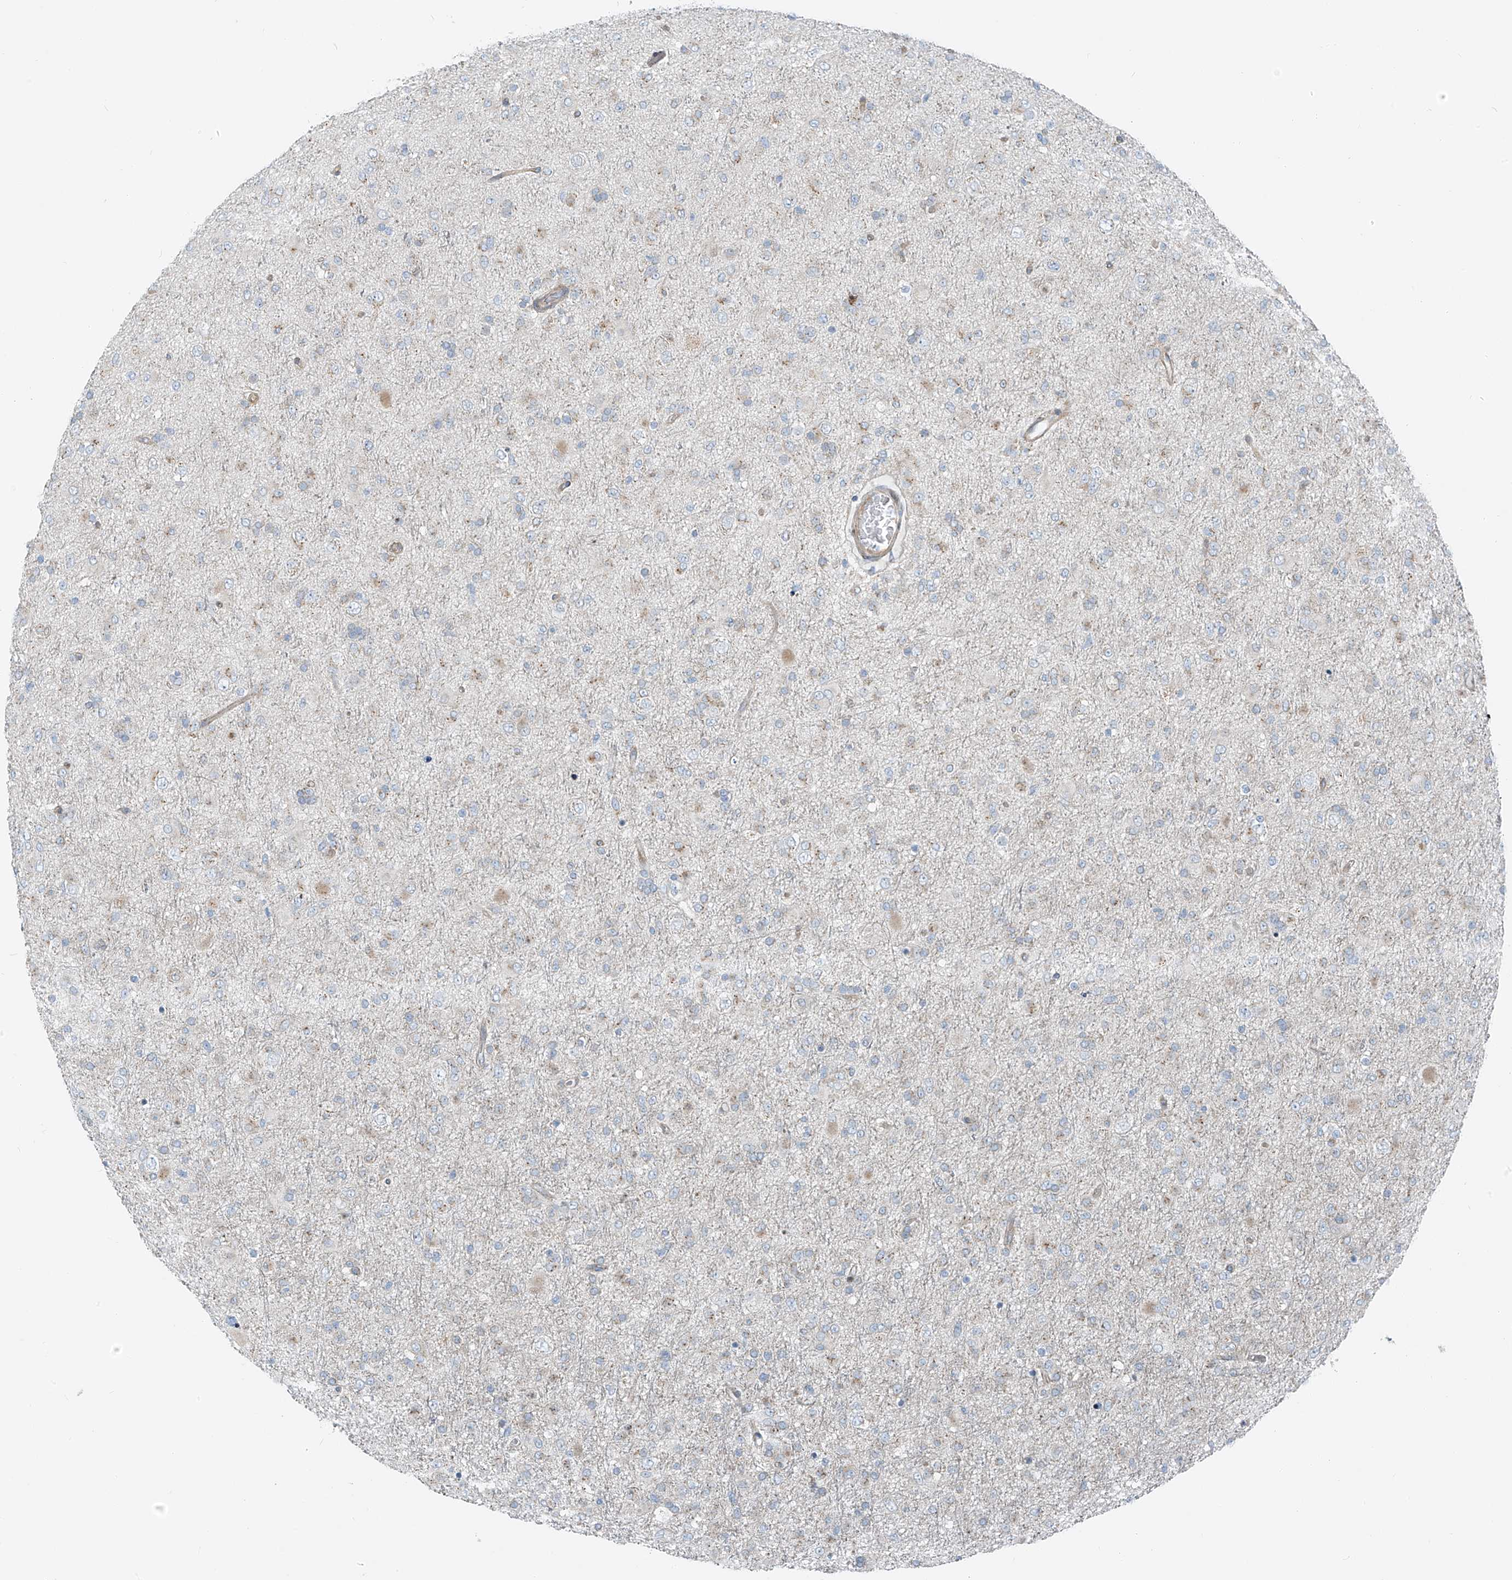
{"staining": {"intensity": "weak", "quantity": "<25%", "location": "cytoplasmic/membranous"}, "tissue": "glioma", "cell_type": "Tumor cells", "image_type": "cancer", "snomed": [{"axis": "morphology", "description": "Glioma, malignant, Low grade"}, {"axis": "topography", "description": "Brain"}], "caption": "Glioma stained for a protein using immunohistochemistry exhibits no positivity tumor cells.", "gene": "HIC2", "patient": {"sex": "male", "age": 65}}